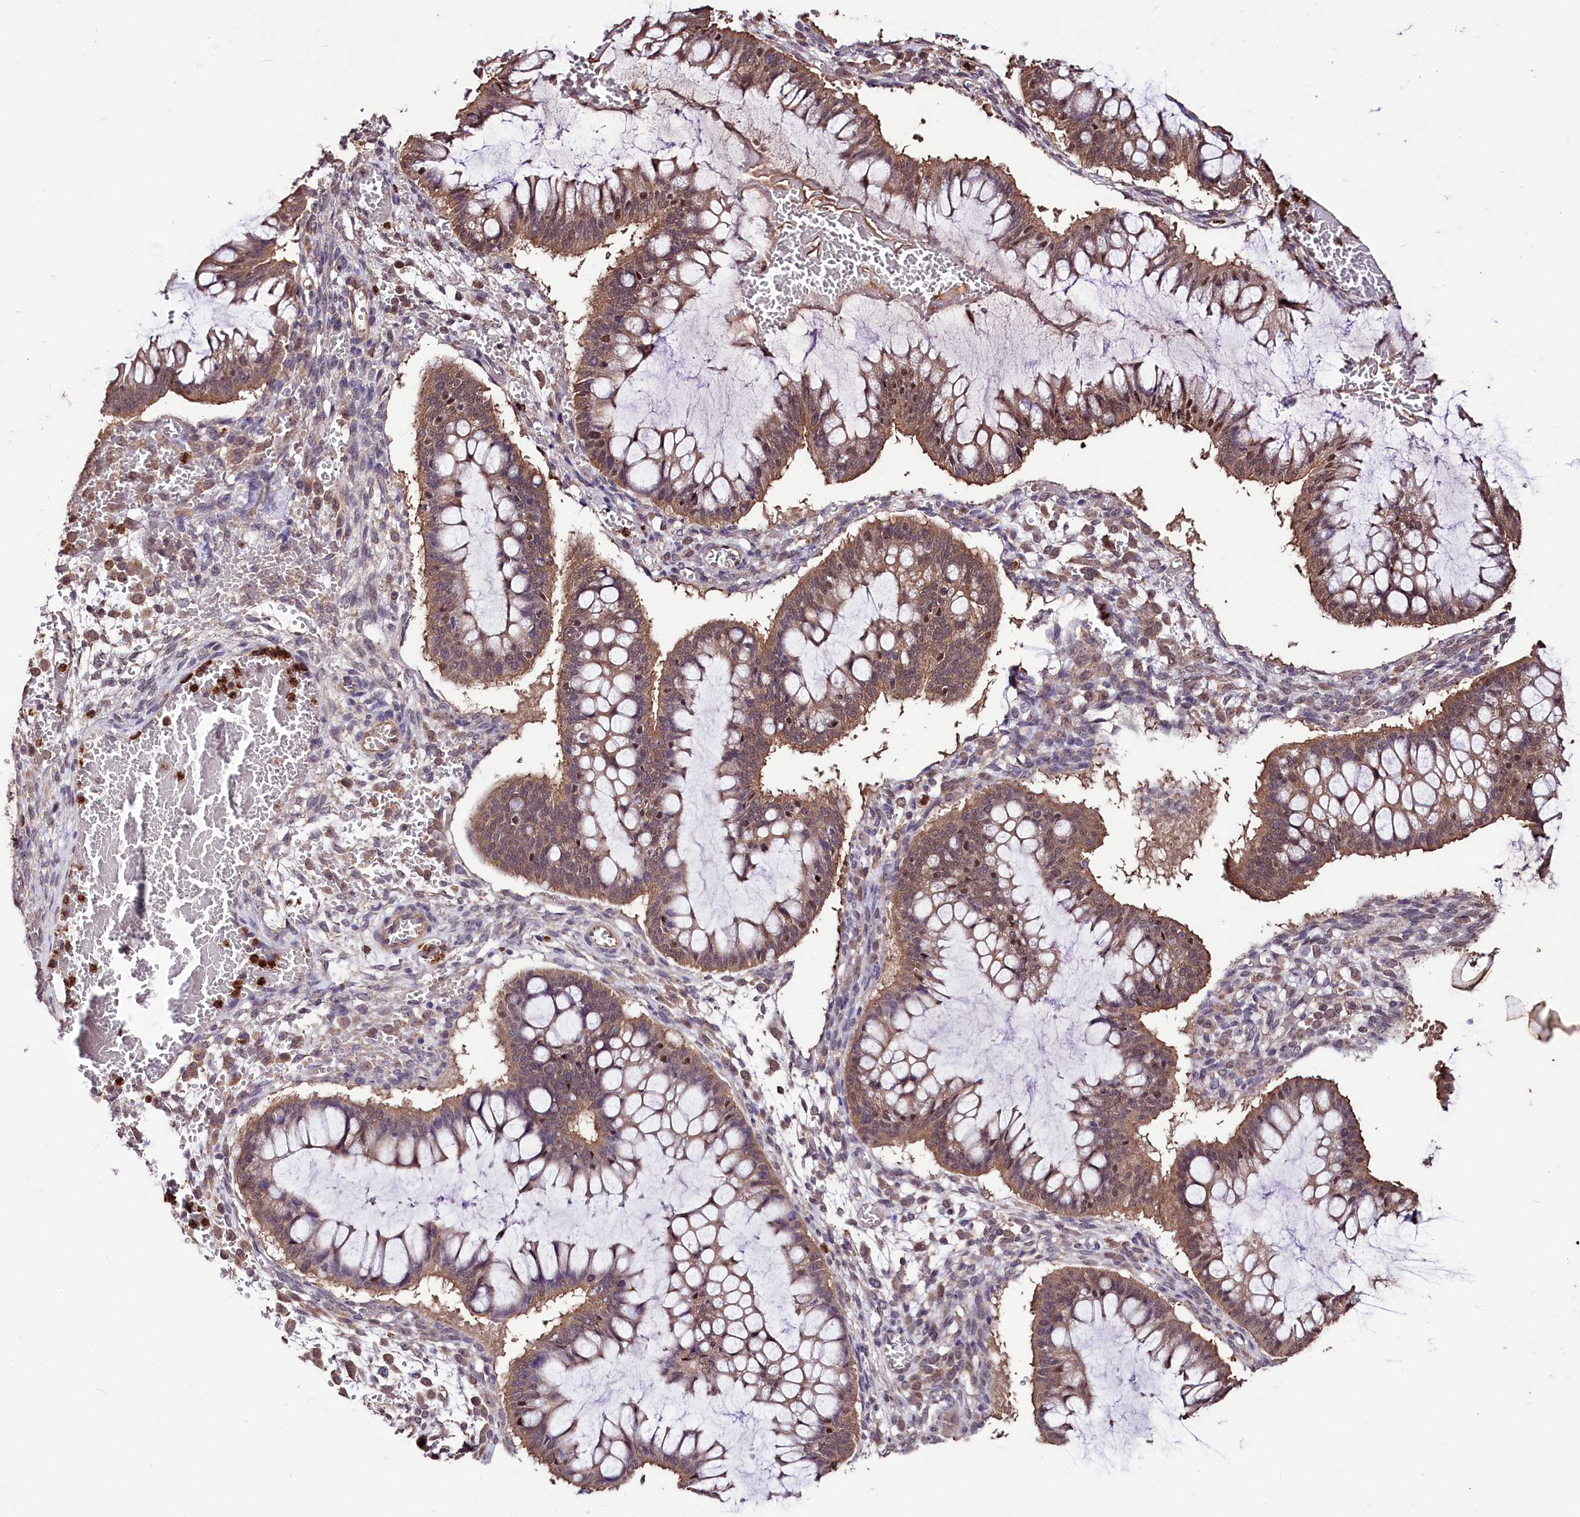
{"staining": {"intensity": "moderate", "quantity": ">75%", "location": "cytoplasmic/membranous,nuclear"}, "tissue": "ovarian cancer", "cell_type": "Tumor cells", "image_type": "cancer", "snomed": [{"axis": "morphology", "description": "Cystadenocarcinoma, mucinous, NOS"}, {"axis": "topography", "description": "Ovary"}], "caption": "An image of human ovarian cancer stained for a protein demonstrates moderate cytoplasmic/membranous and nuclear brown staining in tumor cells.", "gene": "KLRB1", "patient": {"sex": "female", "age": 73}}